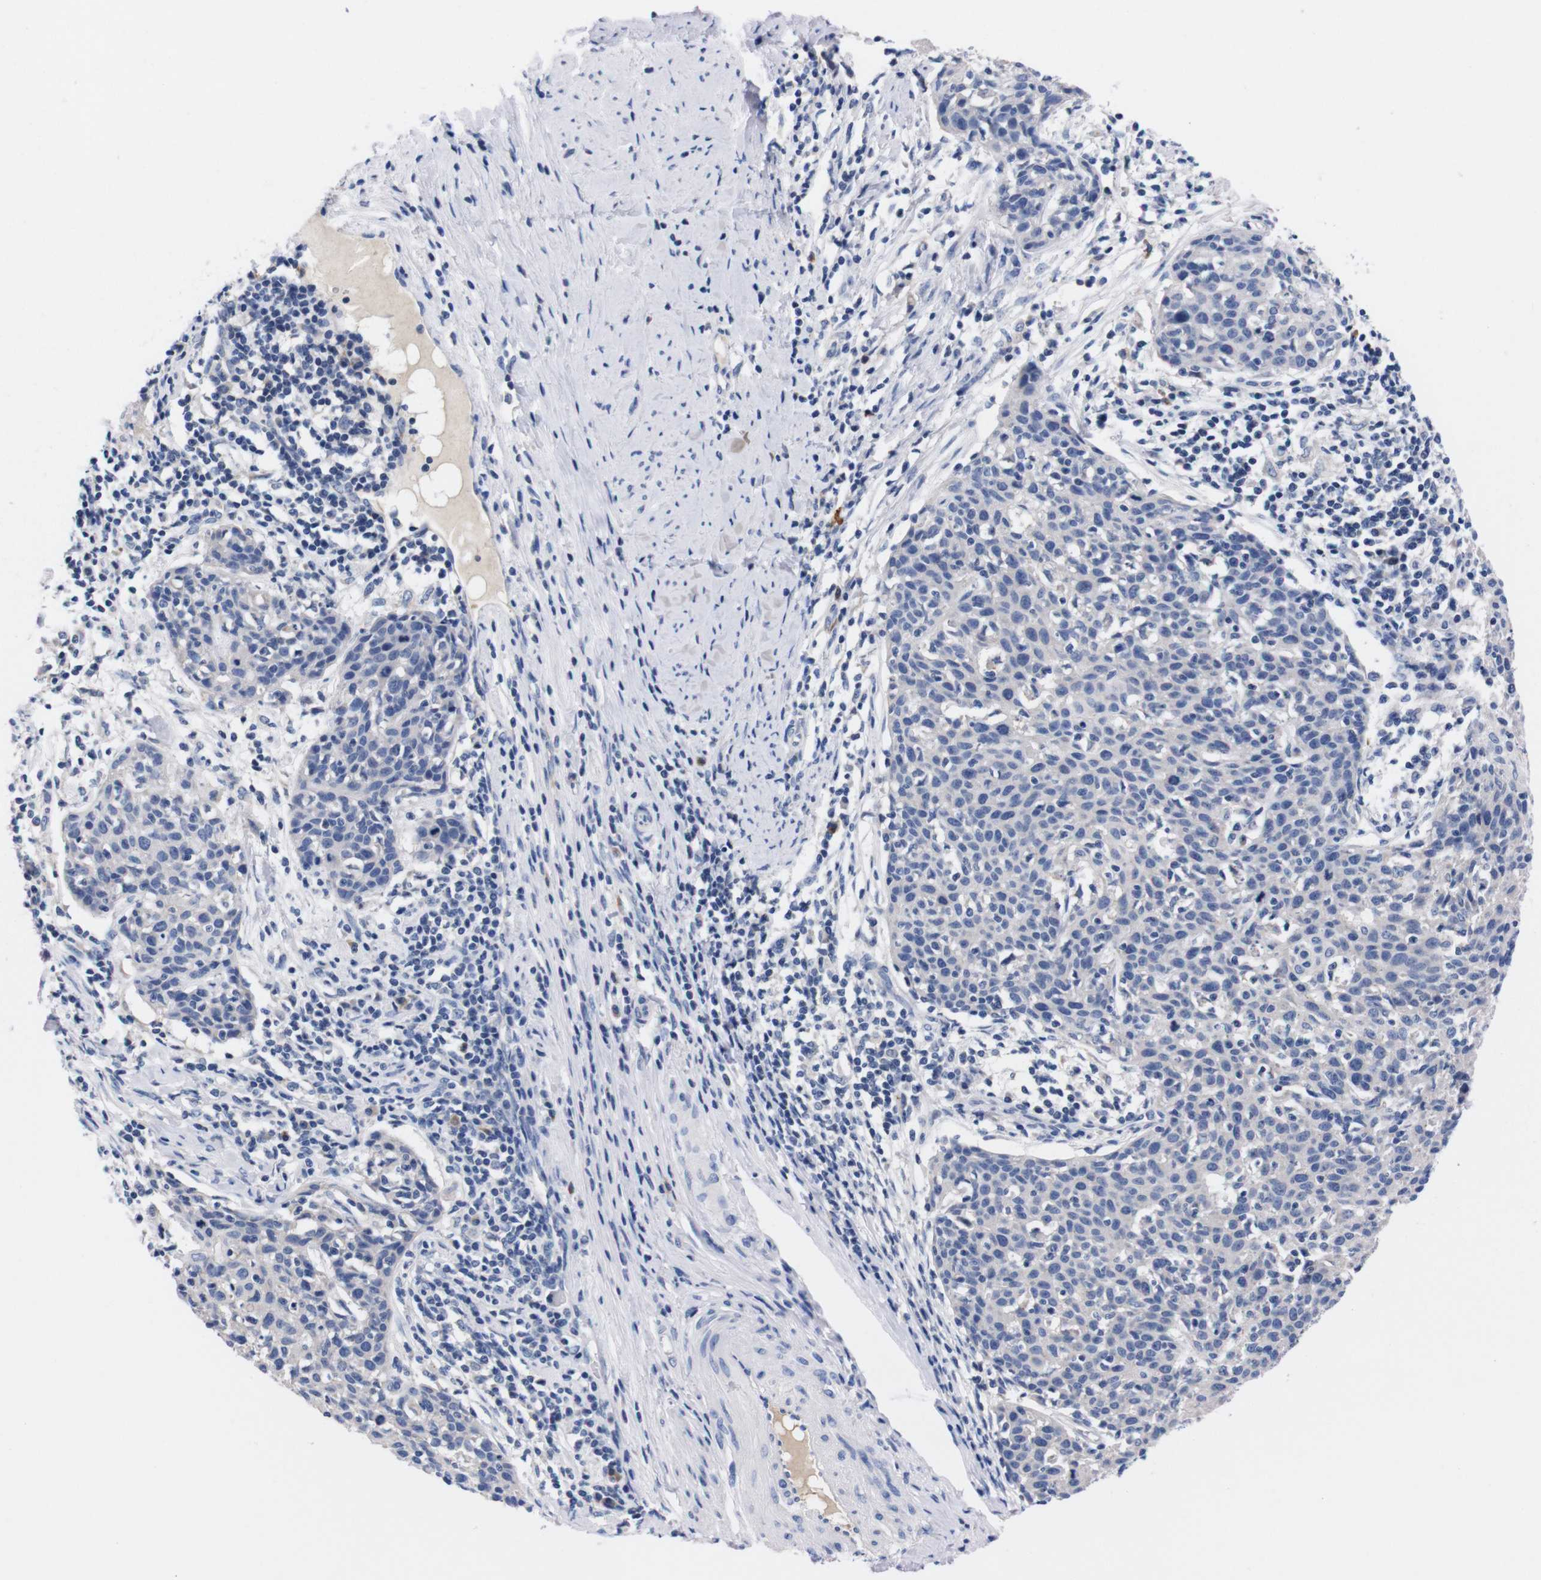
{"staining": {"intensity": "negative", "quantity": "none", "location": "none"}, "tissue": "cervical cancer", "cell_type": "Tumor cells", "image_type": "cancer", "snomed": [{"axis": "morphology", "description": "Squamous cell carcinoma, NOS"}, {"axis": "topography", "description": "Cervix"}], "caption": "IHC of cervical cancer (squamous cell carcinoma) exhibits no staining in tumor cells.", "gene": "FAM210A", "patient": {"sex": "female", "age": 38}}